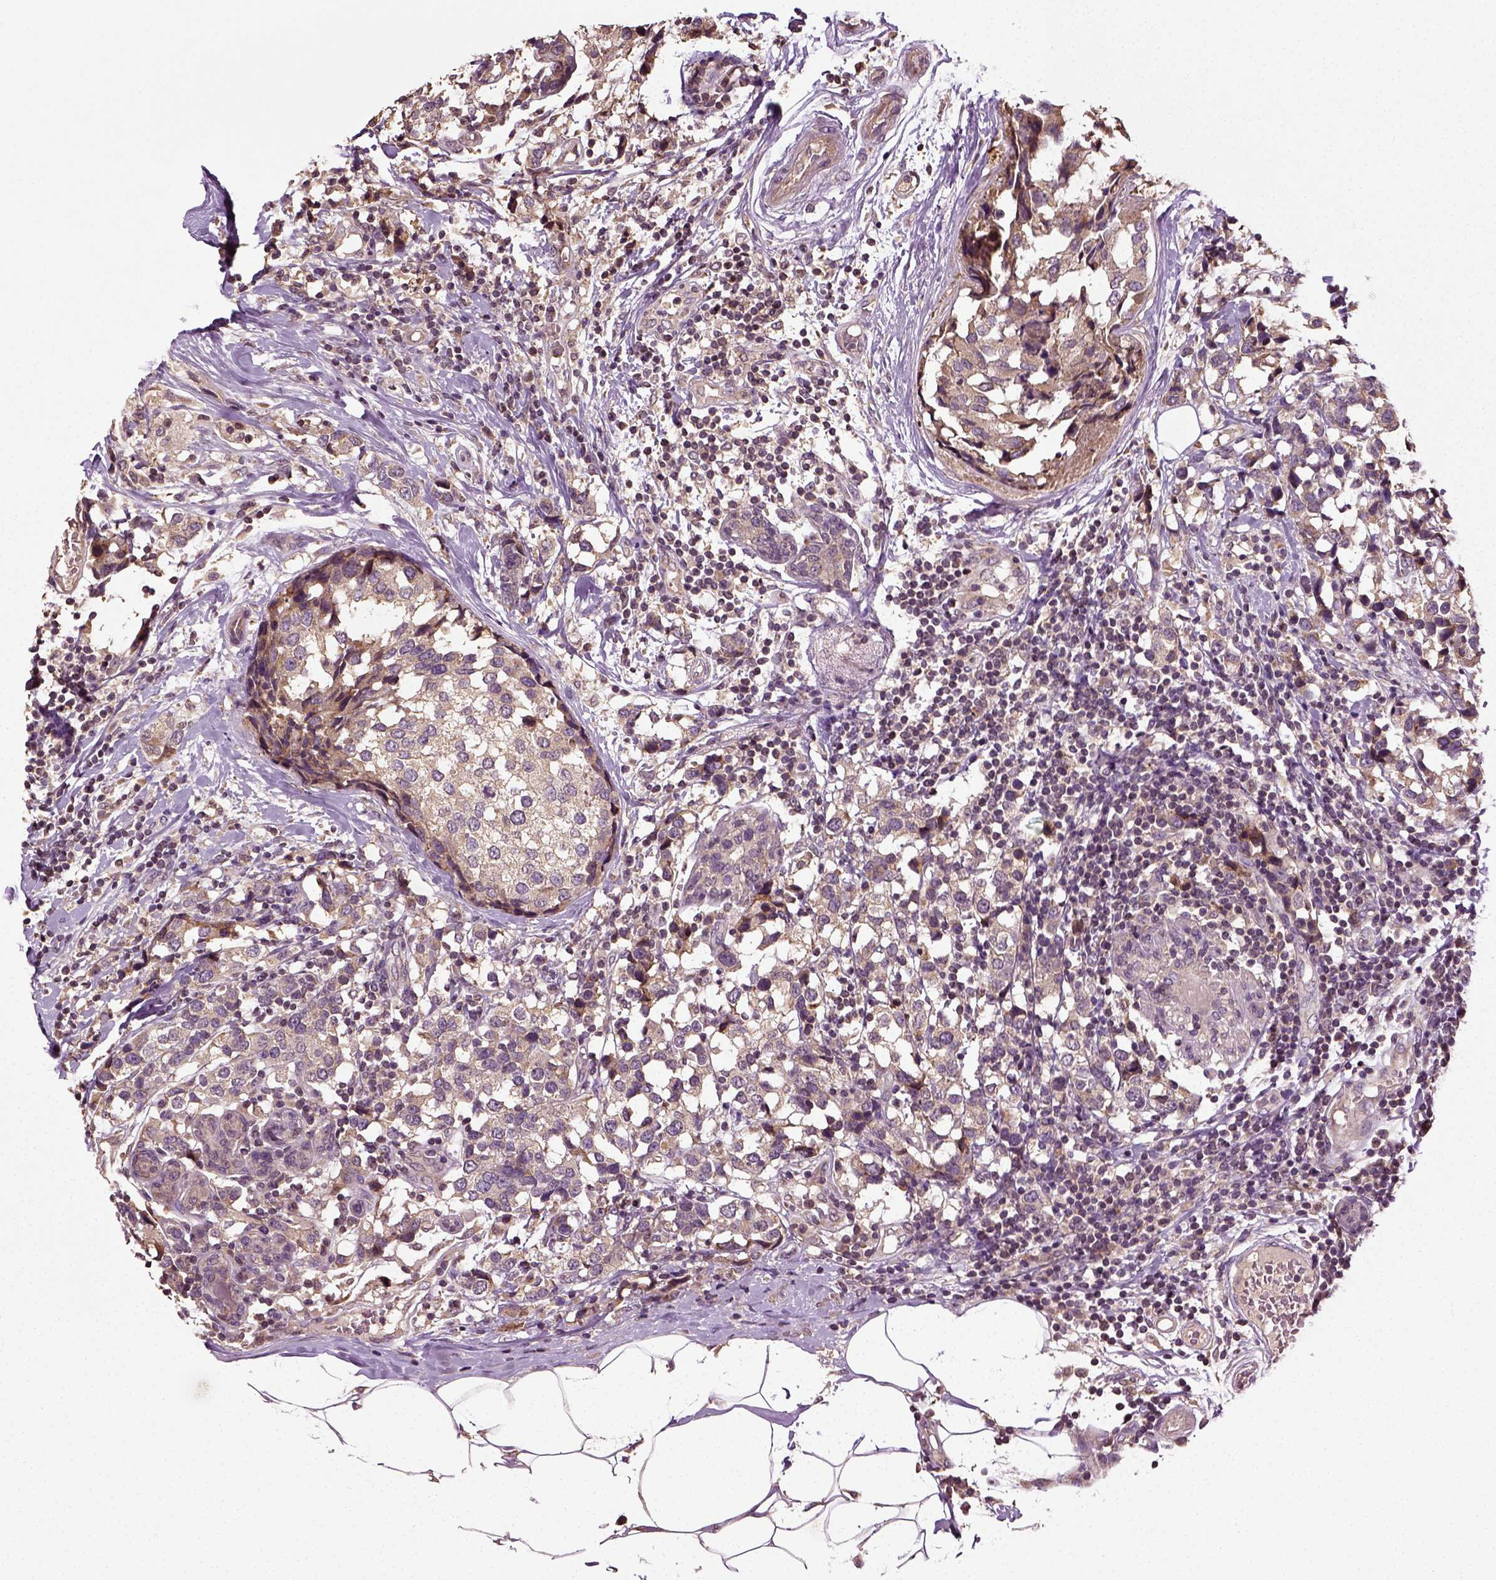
{"staining": {"intensity": "weak", "quantity": ">75%", "location": "cytoplasmic/membranous"}, "tissue": "breast cancer", "cell_type": "Tumor cells", "image_type": "cancer", "snomed": [{"axis": "morphology", "description": "Lobular carcinoma"}, {"axis": "topography", "description": "Breast"}], "caption": "Brown immunohistochemical staining in breast lobular carcinoma displays weak cytoplasmic/membranous positivity in about >75% of tumor cells.", "gene": "ERV3-1", "patient": {"sex": "female", "age": 59}}